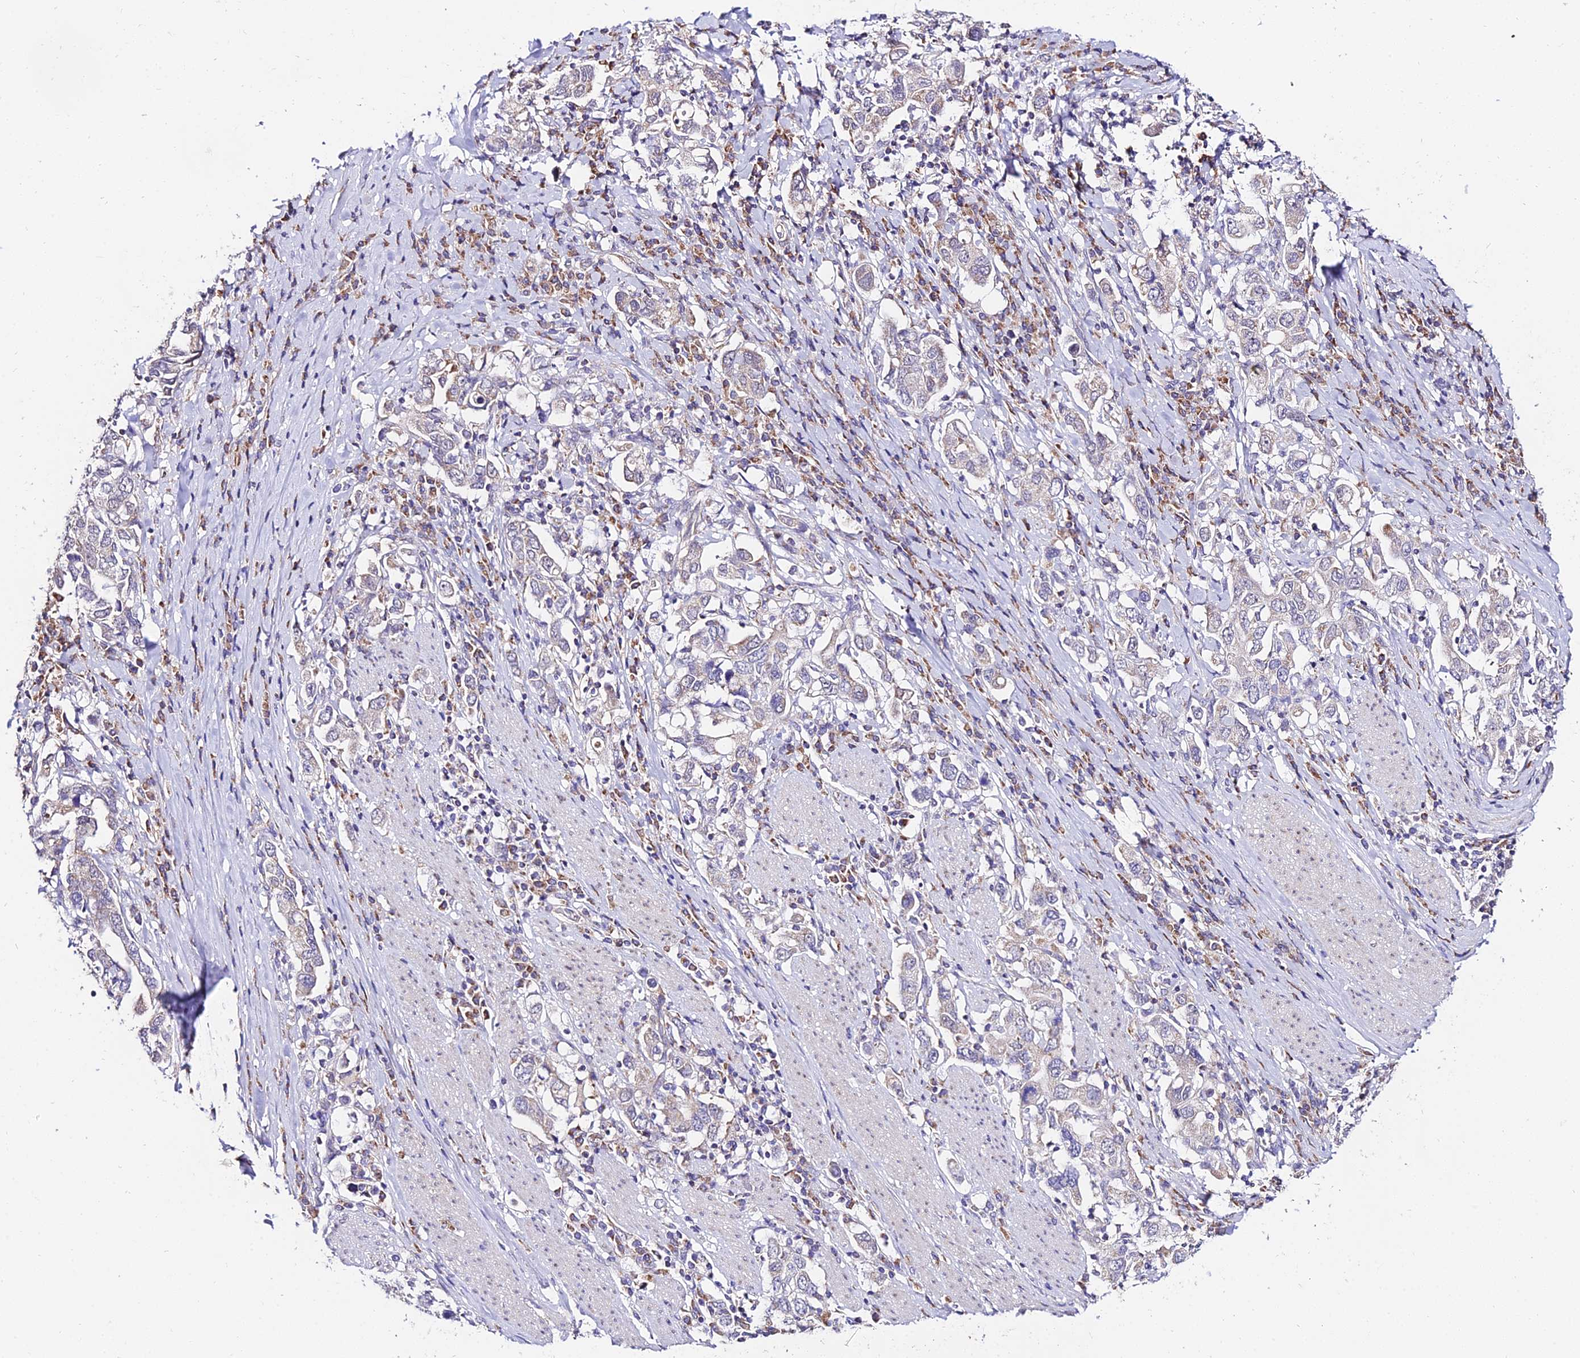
{"staining": {"intensity": "weak", "quantity": "<25%", "location": "cytoplasmic/membranous"}, "tissue": "stomach cancer", "cell_type": "Tumor cells", "image_type": "cancer", "snomed": [{"axis": "morphology", "description": "Adenocarcinoma, NOS"}, {"axis": "topography", "description": "Stomach, upper"}, {"axis": "topography", "description": "Stomach"}], "caption": "This is a photomicrograph of IHC staining of stomach cancer, which shows no expression in tumor cells.", "gene": "ATP5PB", "patient": {"sex": "male", "age": 62}}